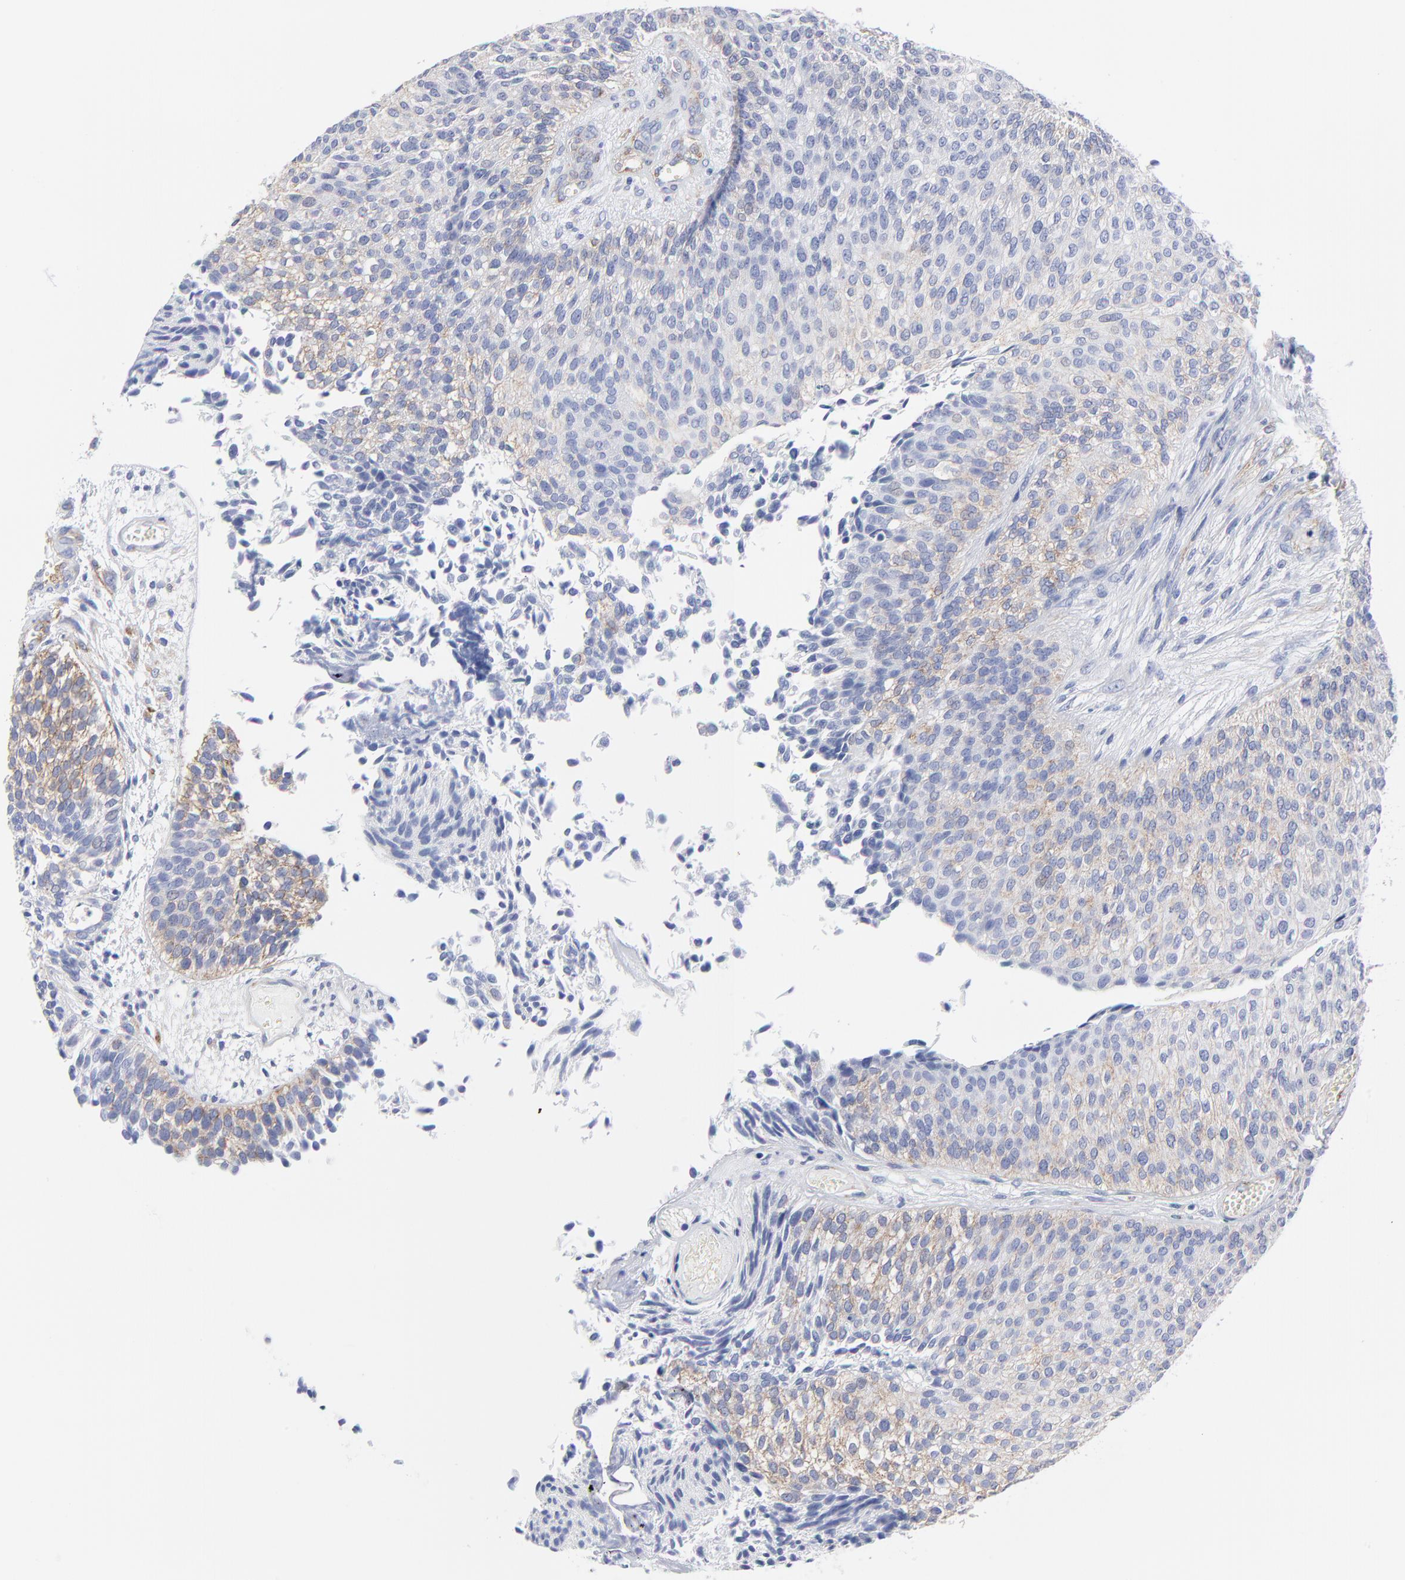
{"staining": {"intensity": "moderate", "quantity": "25%-75%", "location": "cytoplasmic/membranous"}, "tissue": "urothelial cancer", "cell_type": "Tumor cells", "image_type": "cancer", "snomed": [{"axis": "morphology", "description": "Urothelial carcinoma, Low grade"}, {"axis": "topography", "description": "Urinary bladder"}], "caption": "Tumor cells exhibit moderate cytoplasmic/membranous expression in about 25%-75% of cells in low-grade urothelial carcinoma.", "gene": "CNTN3", "patient": {"sex": "male", "age": 84}}